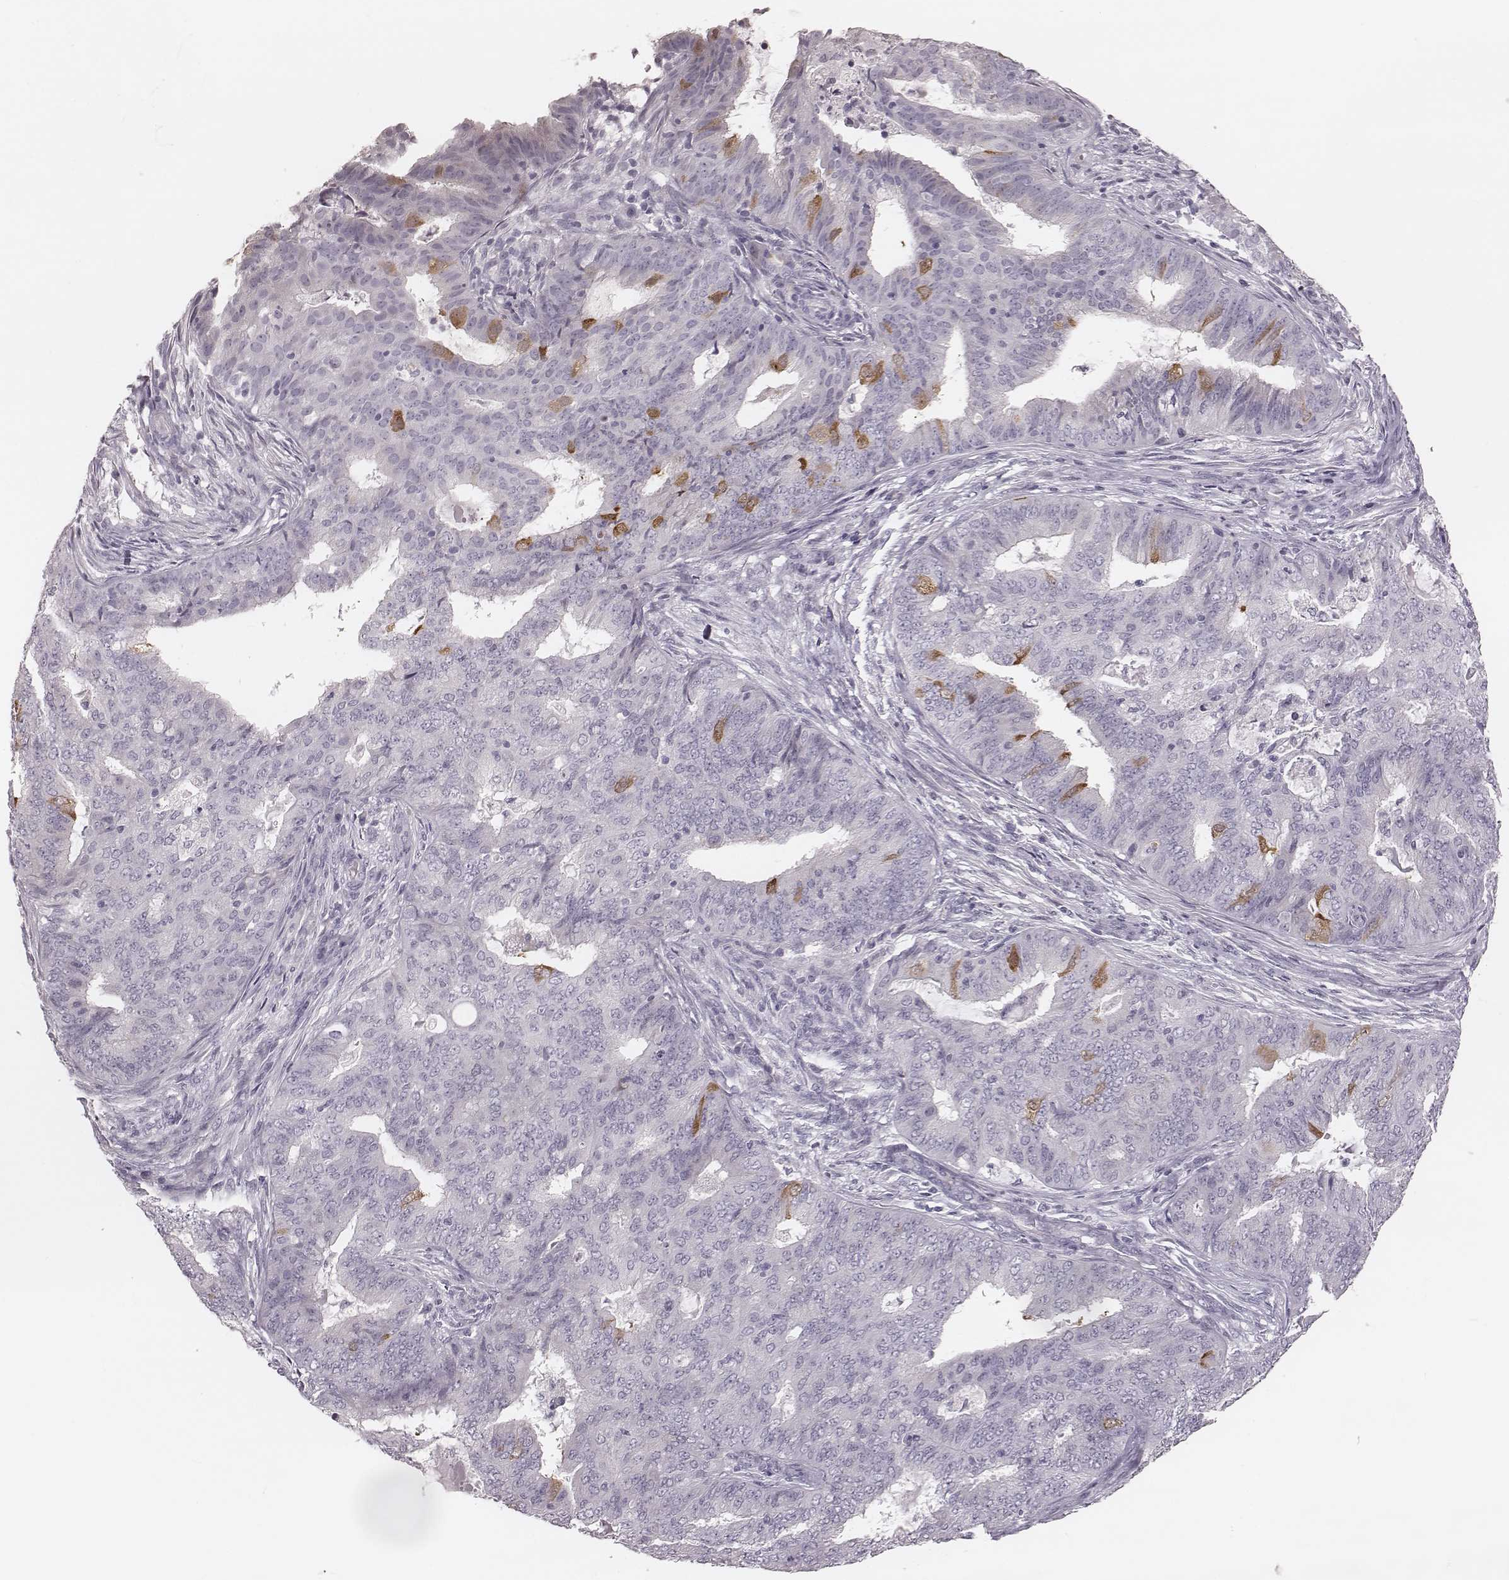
{"staining": {"intensity": "moderate", "quantity": "<25%", "location": "cytoplasmic/membranous"}, "tissue": "endometrial cancer", "cell_type": "Tumor cells", "image_type": "cancer", "snomed": [{"axis": "morphology", "description": "Adenocarcinoma, NOS"}, {"axis": "topography", "description": "Endometrium"}], "caption": "Immunohistochemical staining of endometrial adenocarcinoma demonstrates moderate cytoplasmic/membranous protein staining in about <25% of tumor cells. (Brightfield microscopy of DAB IHC at high magnification).", "gene": "SPA17", "patient": {"sex": "female", "age": 62}}